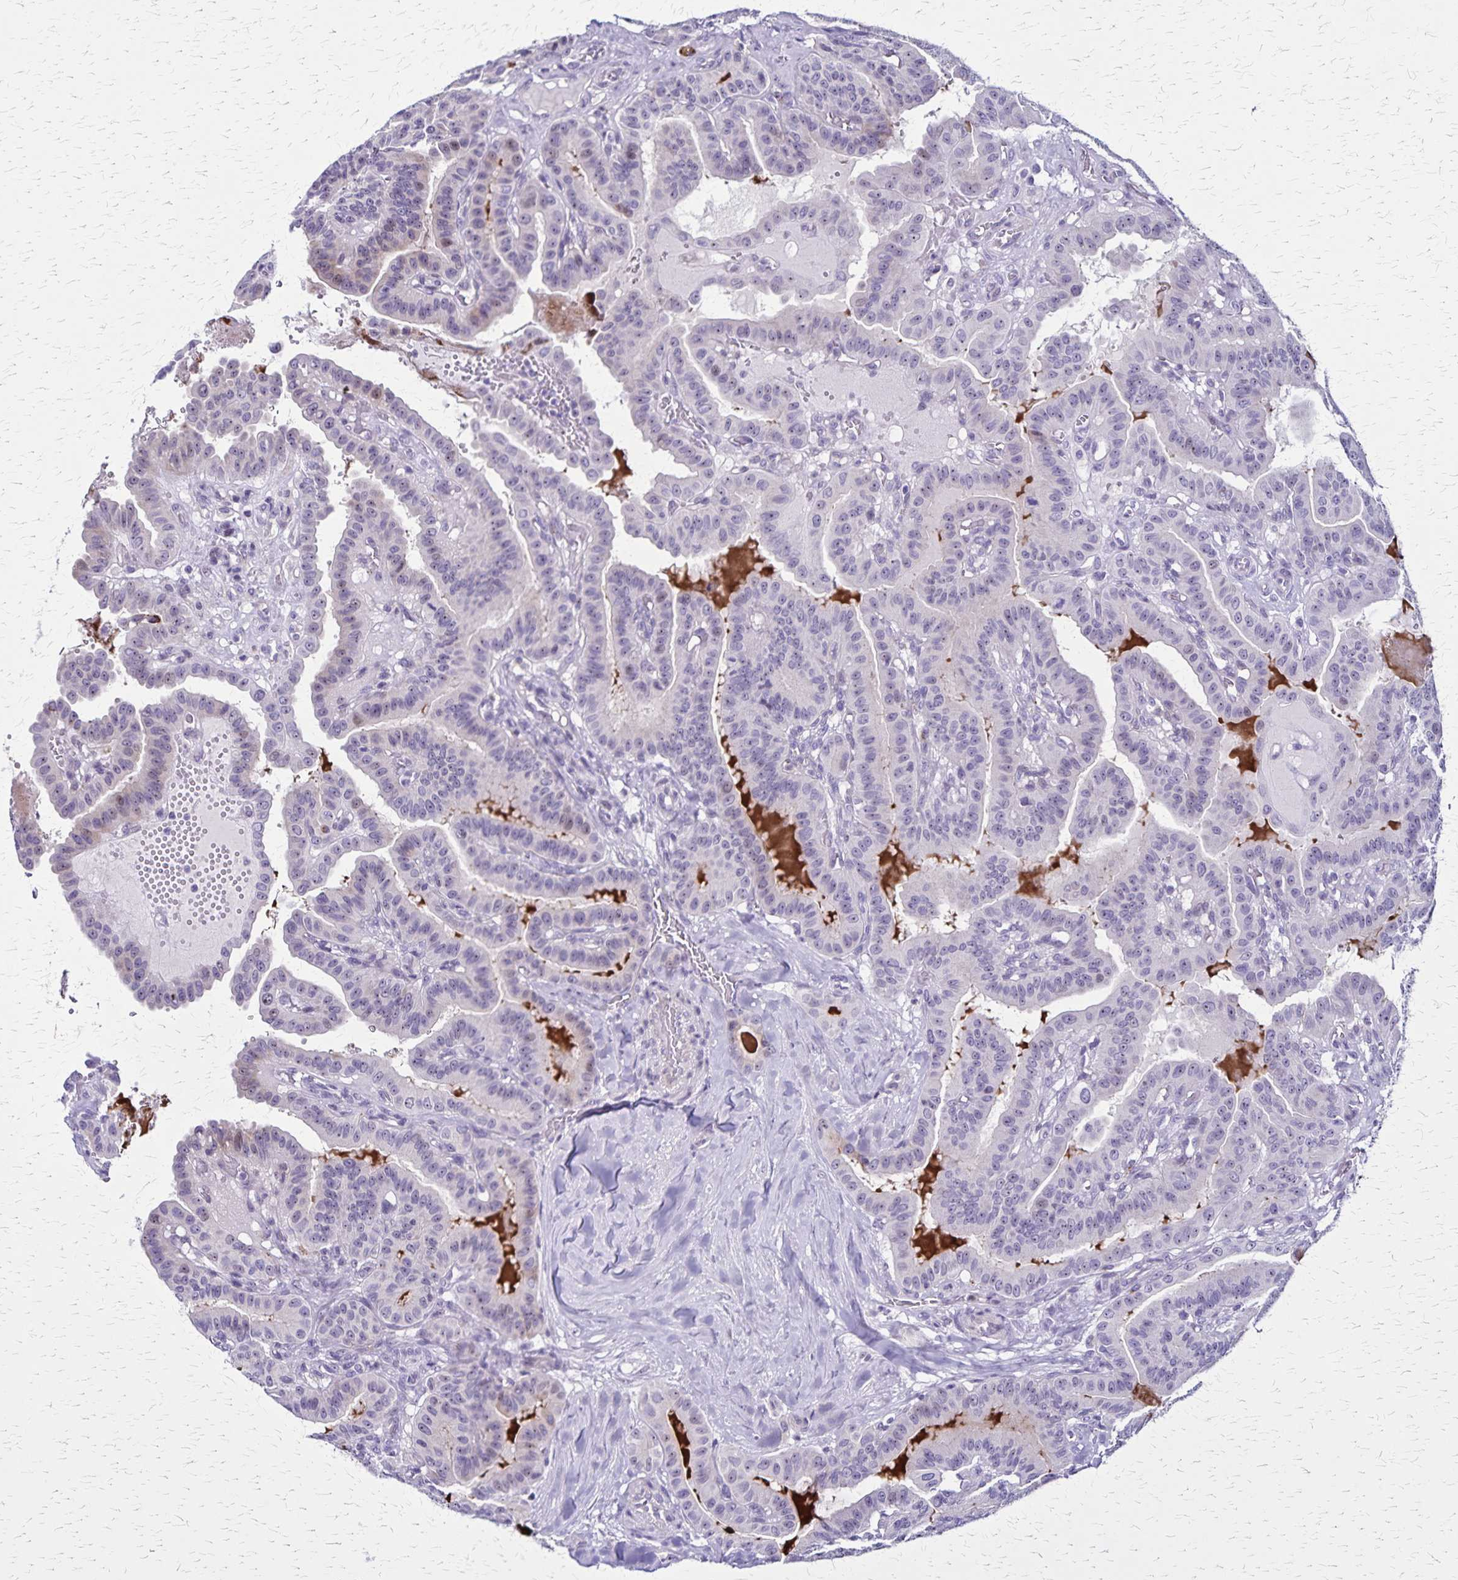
{"staining": {"intensity": "negative", "quantity": "none", "location": "none"}, "tissue": "thyroid cancer", "cell_type": "Tumor cells", "image_type": "cancer", "snomed": [{"axis": "morphology", "description": "Papillary adenocarcinoma, NOS"}, {"axis": "topography", "description": "Thyroid gland"}], "caption": "Immunohistochemistry (IHC) photomicrograph of human thyroid papillary adenocarcinoma stained for a protein (brown), which demonstrates no positivity in tumor cells. (DAB immunohistochemistry, high magnification).", "gene": "OR51B5", "patient": {"sex": "male", "age": 87}}